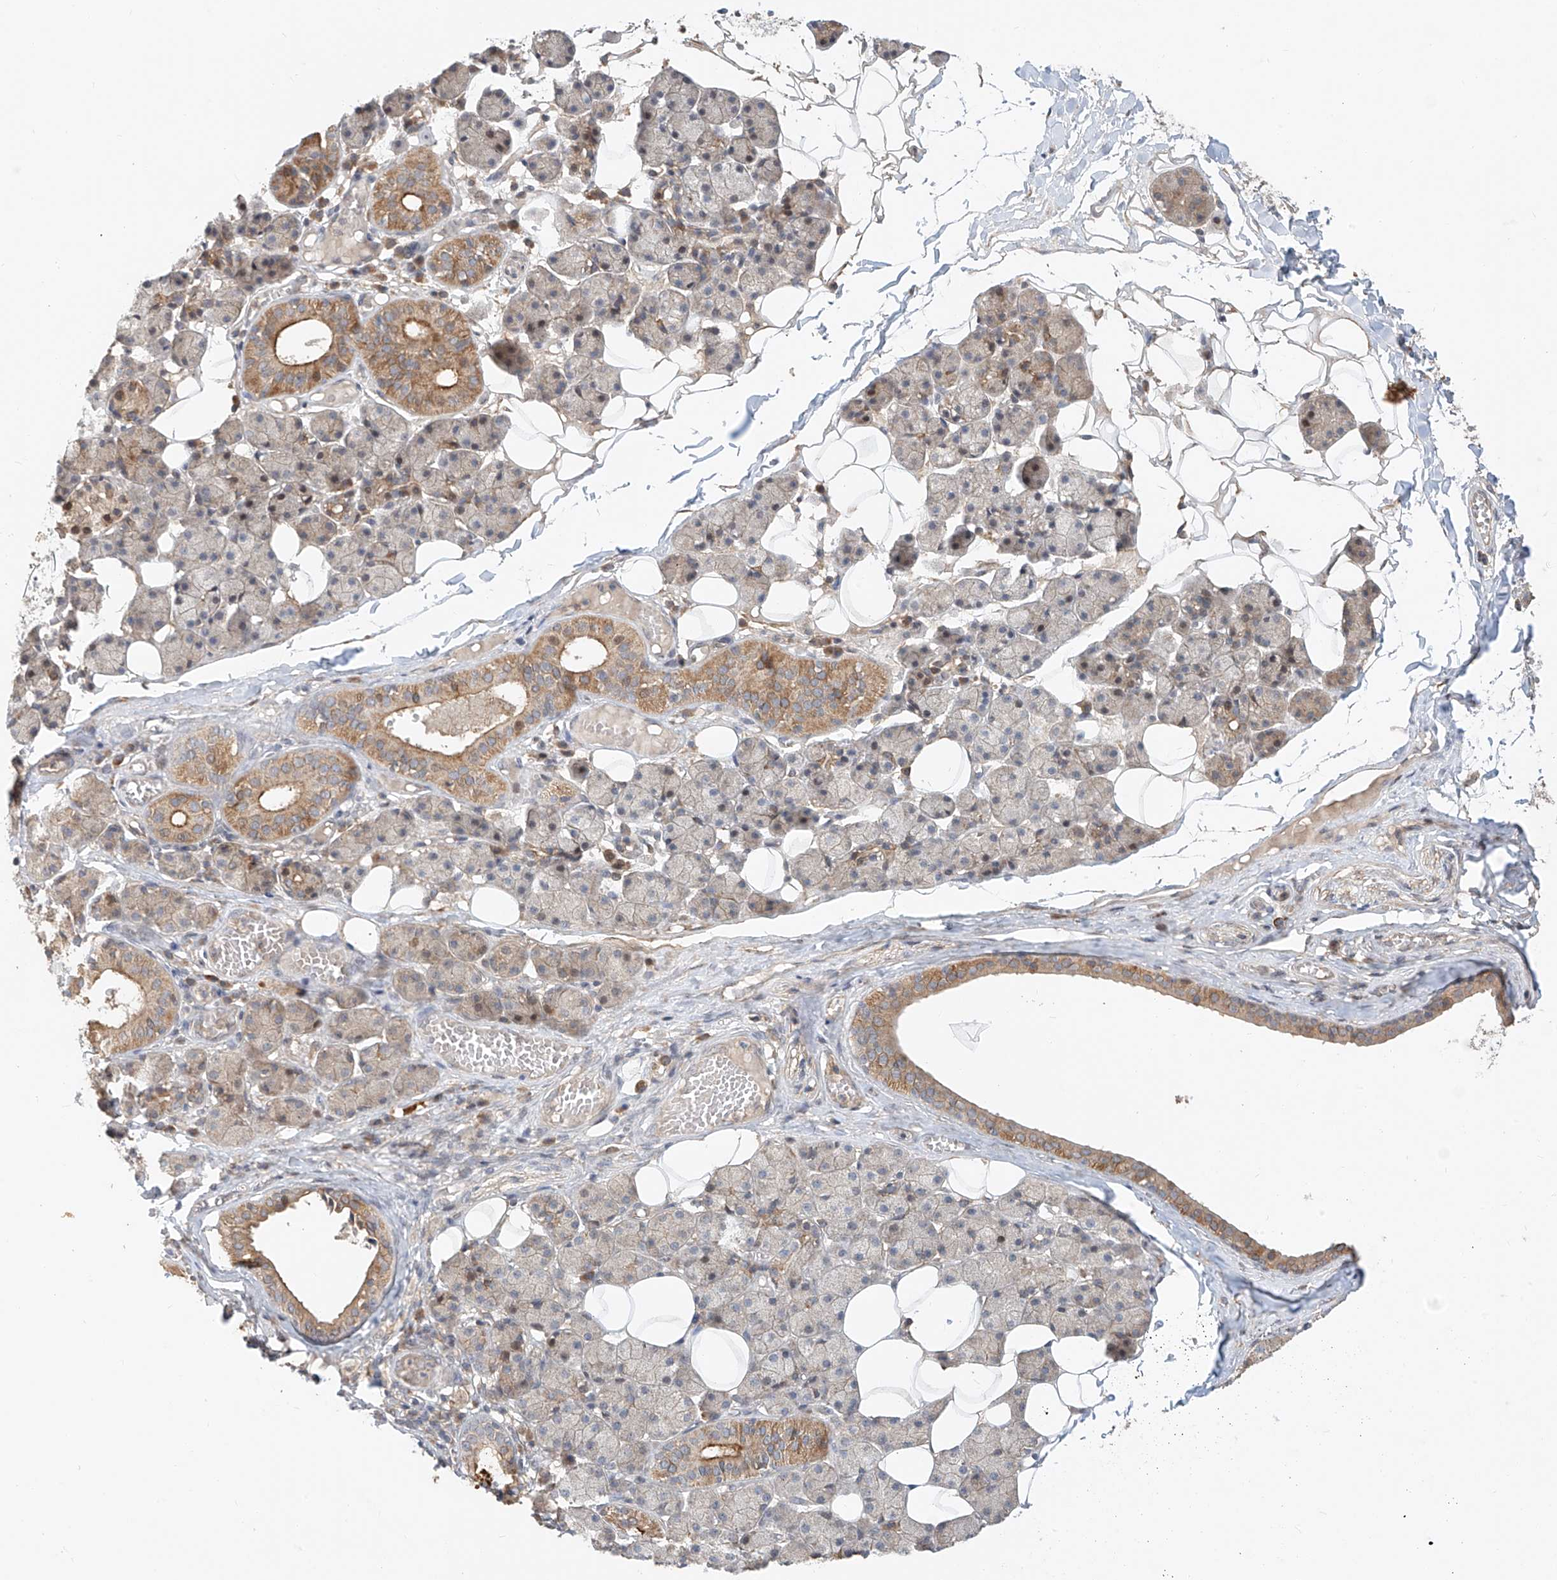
{"staining": {"intensity": "moderate", "quantity": "25%-75%", "location": "cytoplasmic/membranous"}, "tissue": "salivary gland", "cell_type": "Glandular cells", "image_type": "normal", "snomed": [{"axis": "morphology", "description": "Normal tissue, NOS"}, {"axis": "topography", "description": "Salivary gland"}], "caption": "The photomicrograph reveals staining of benign salivary gland, revealing moderate cytoplasmic/membranous protein positivity (brown color) within glandular cells.", "gene": "TMEM61", "patient": {"sex": "female", "age": 33}}